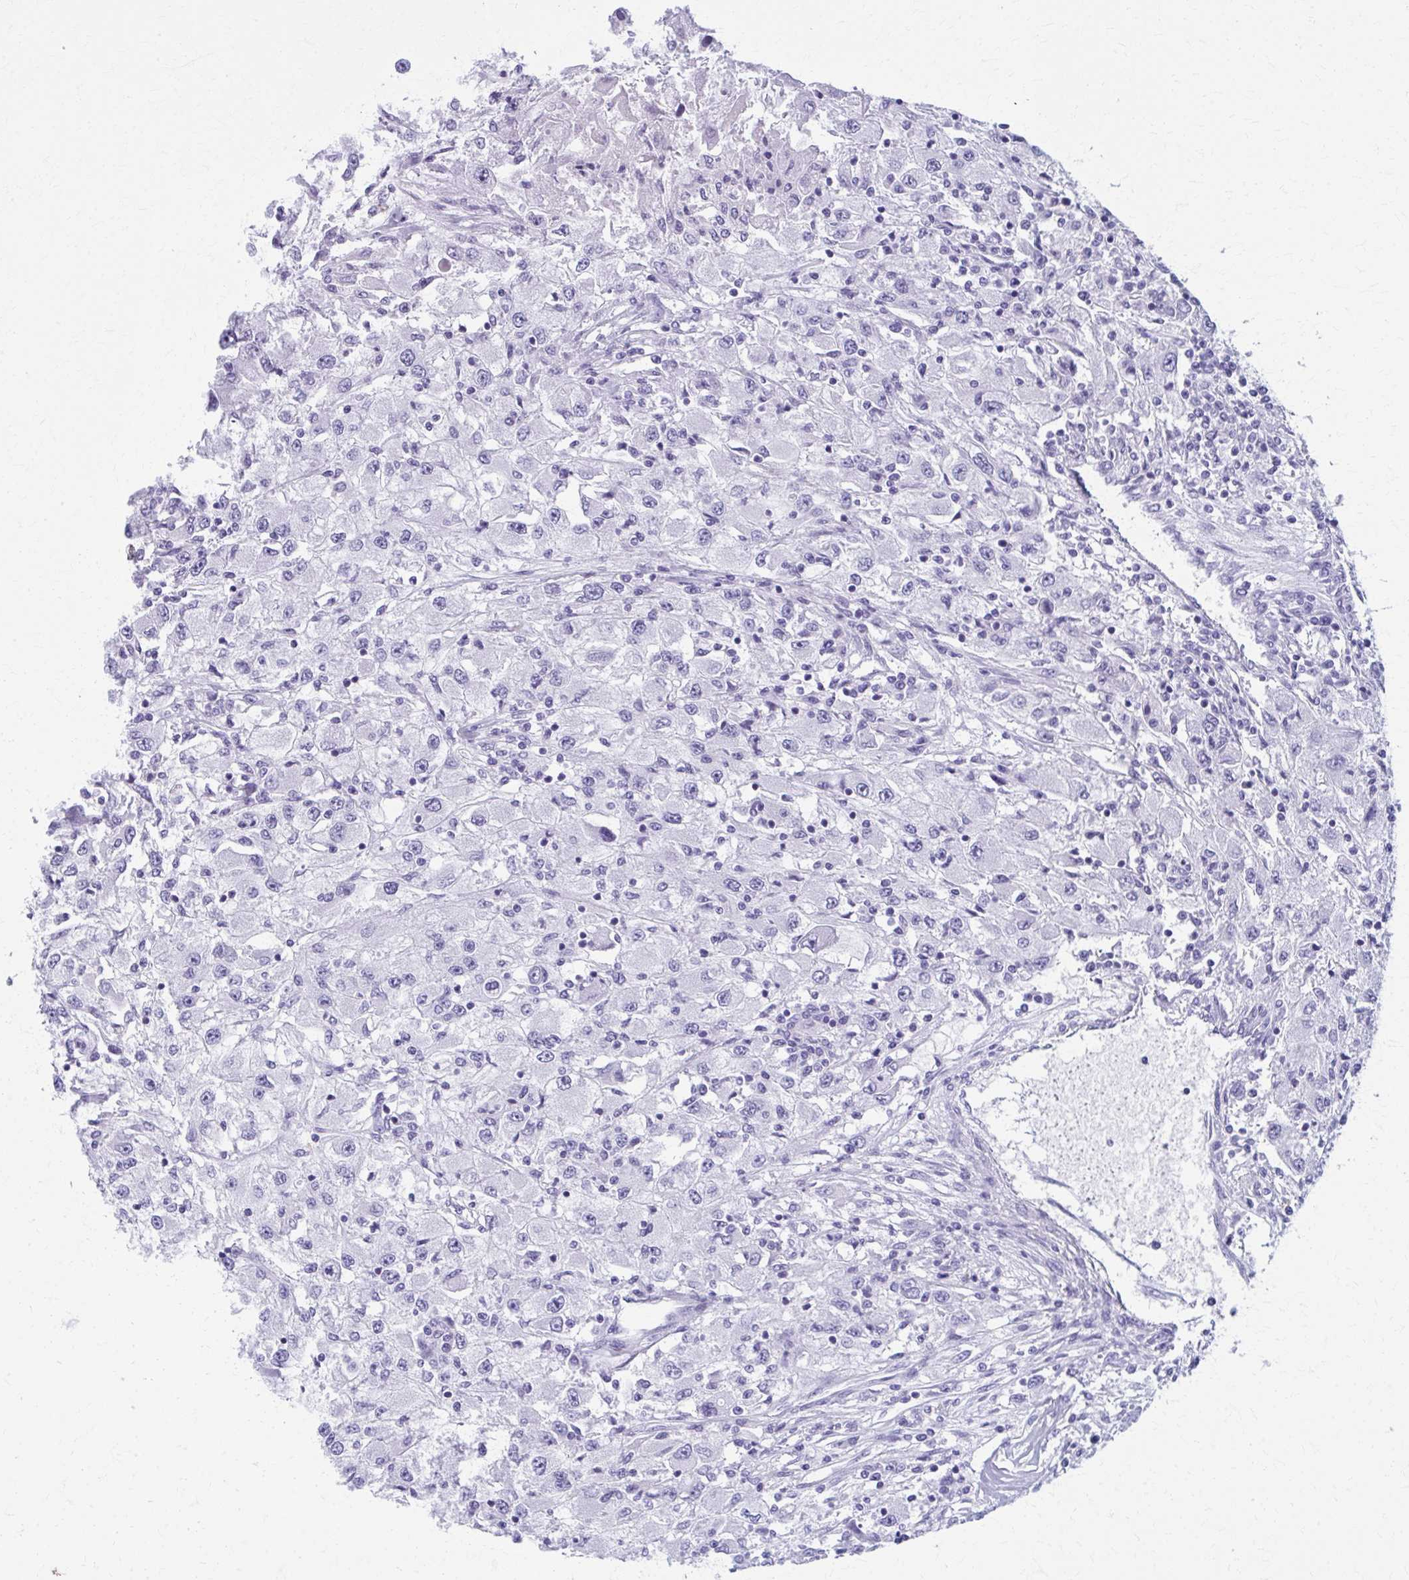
{"staining": {"intensity": "negative", "quantity": "none", "location": "none"}, "tissue": "renal cancer", "cell_type": "Tumor cells", "image_type": "cancer", "snomed": [{"axis": "morphology", "description": "Adenocarcinoma, NOS"}, {"axis": "topography", "description": "Kidney"}], "caption": "Immunohistochemistry (IHC) of renal cancer exhibits no expression in tumor cells.", "gene": "MPLKIP", "patient": {"sex": "female", "age": 67}}